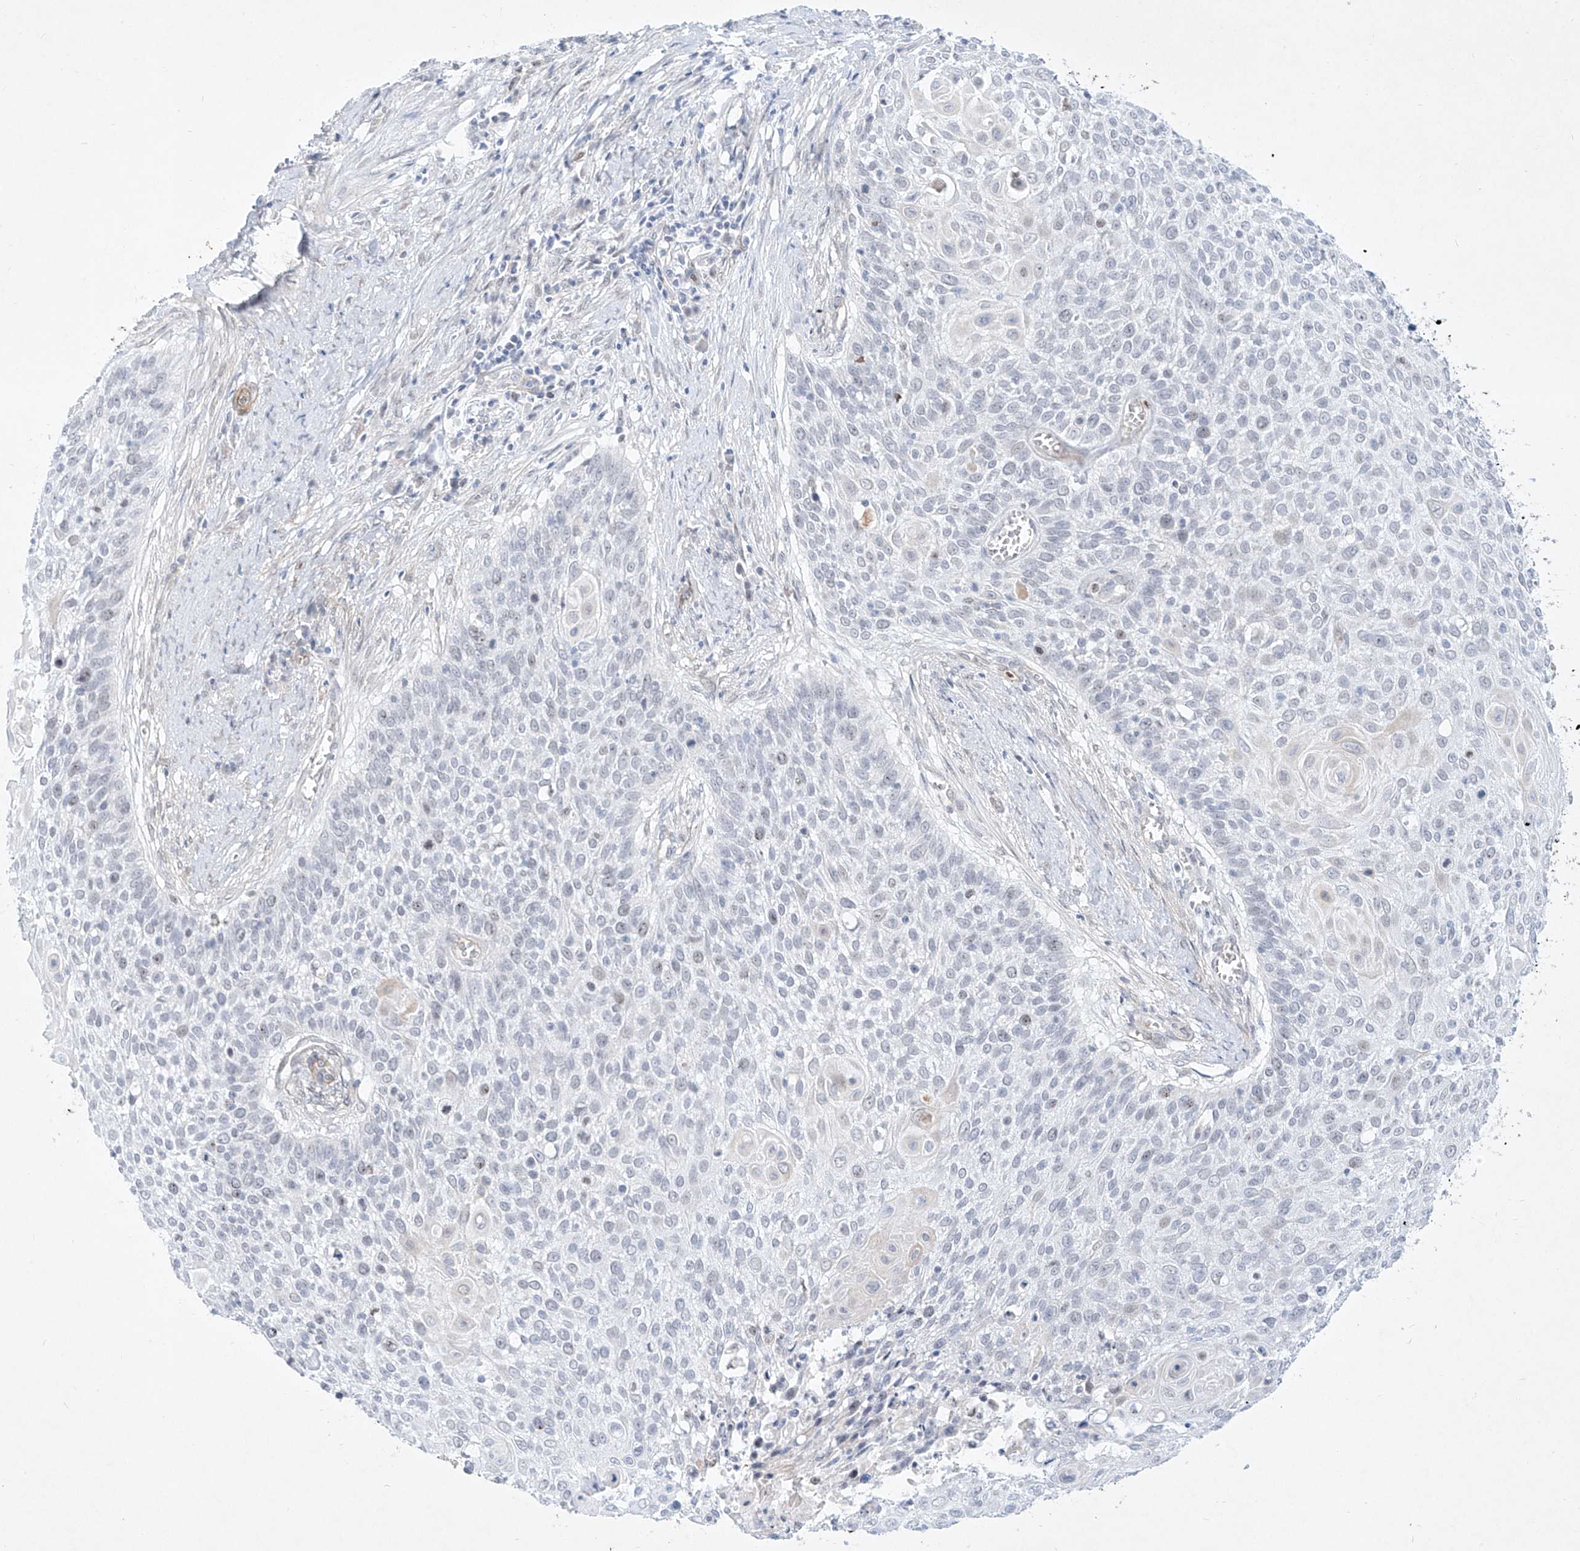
{"staining": {"intensity": "negative", "quantity": "none", "location": "none"}, "tissue": "cervical cancer", "cell_type": "Tumor cells", "image_type": "cancer", "snomed": [{"axis": "morphology", "description": "Squamous cell carcinoma, NOS"}, {"axis": "topography", "description": "Cervix"}], "caption": "Immunohistochemical staining of cervical cancer (squamous cell carcinoma) displays no significant staining in tumor cells. (Brightfield microscopy of DAB immunohistochemistry at high magnification).", "gene": "REEP2", "patient": {"sex": "female", "age": 39}}